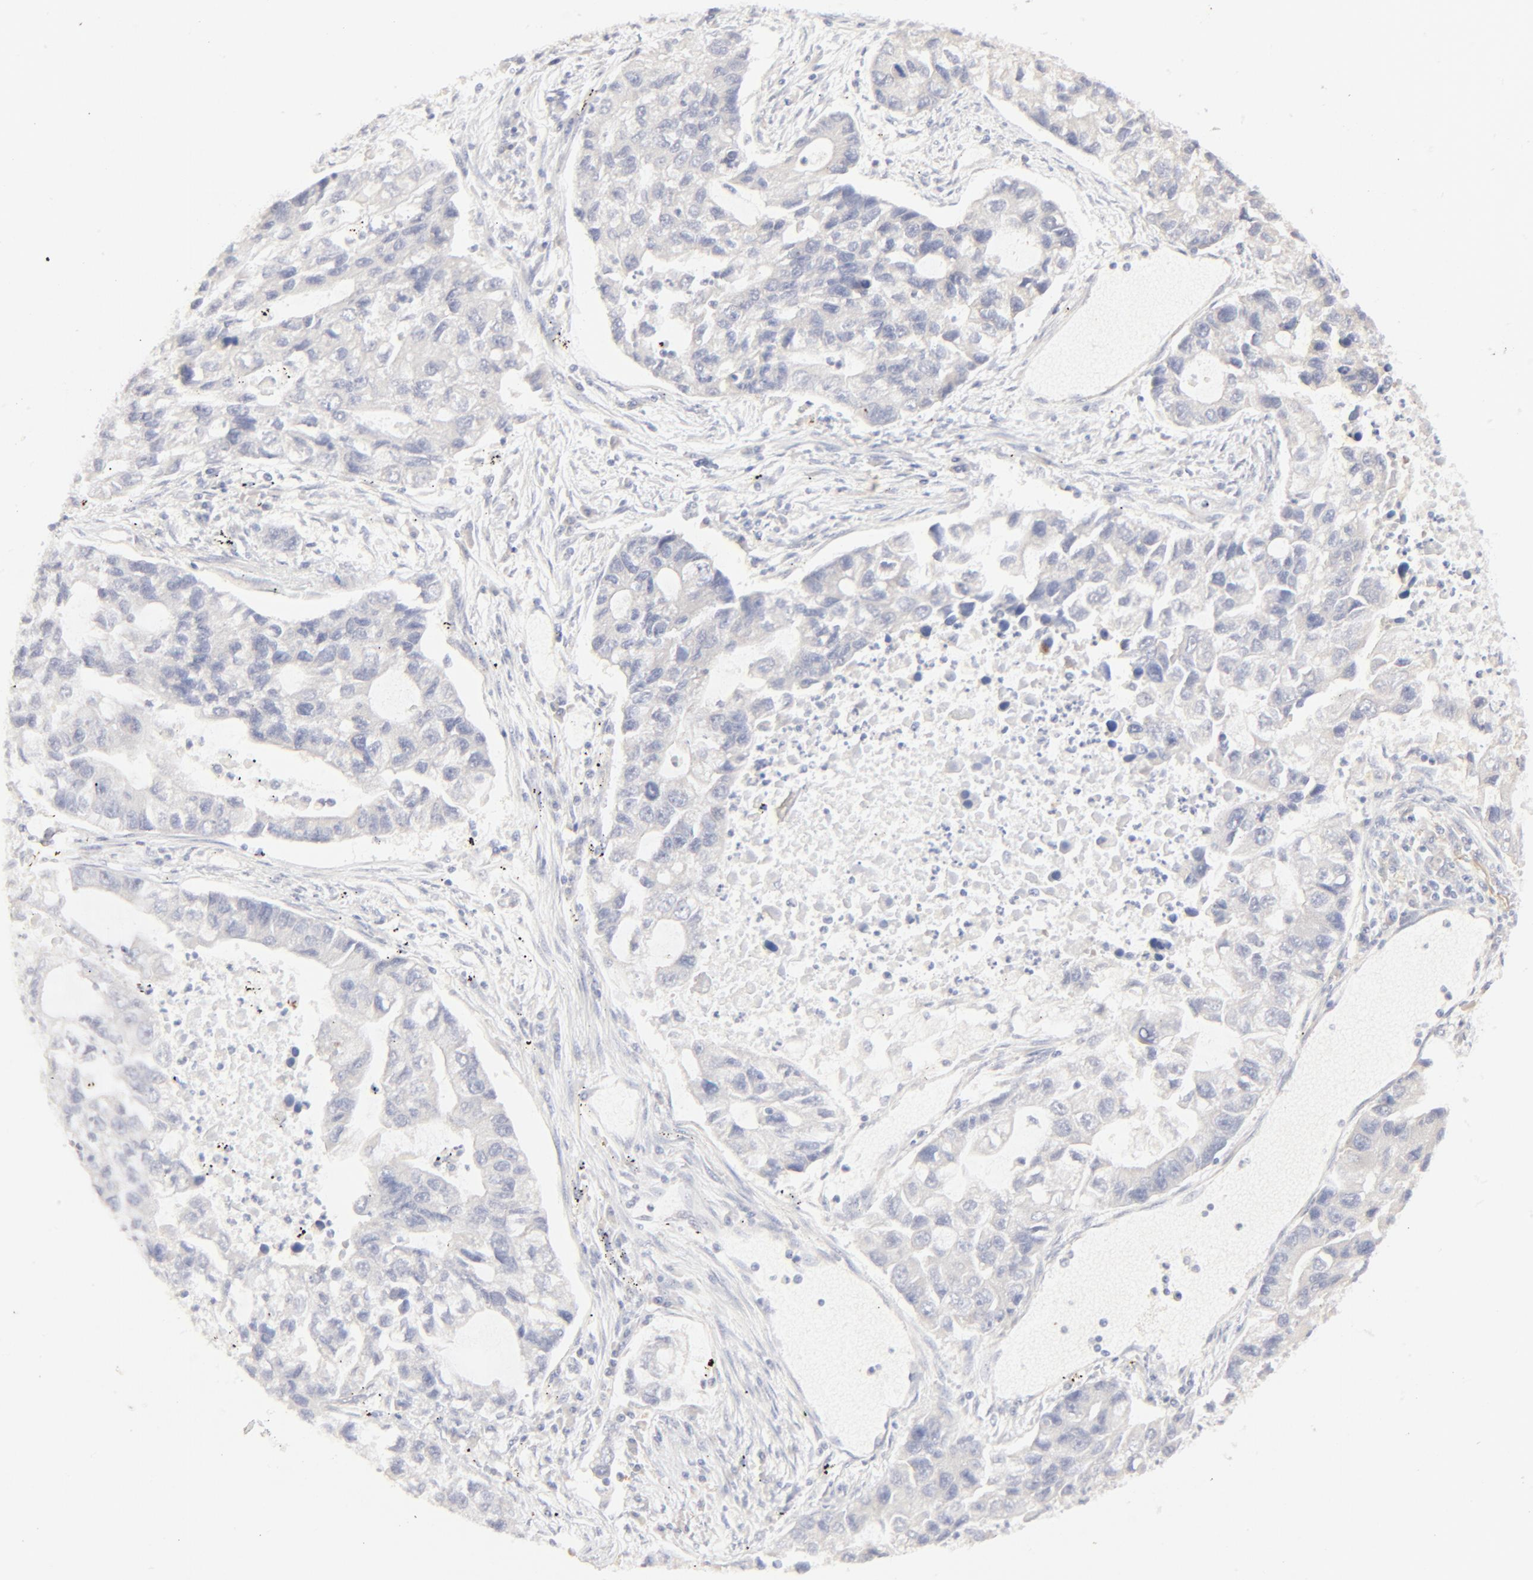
{"staining": {"intensity": "negative", "quantity": "none", "location": "none"}, "tissue": "lung cancer", "cell_type": "Tumor cells", "image_type": "cancer", "snomed": [{"axis": "morphology", "description": "Adenocarcinoma, NOS"}, {"axis": "topography", "description": "Lung"}], "caption": "The immunohistochemistry (IHC) photomicrograph has no significant positivity in tumor cells of lung cancer (adenocarcinoma) tissue.", "gene": "NKX2-2", "patient": {"sex": "female", "age": 51}}